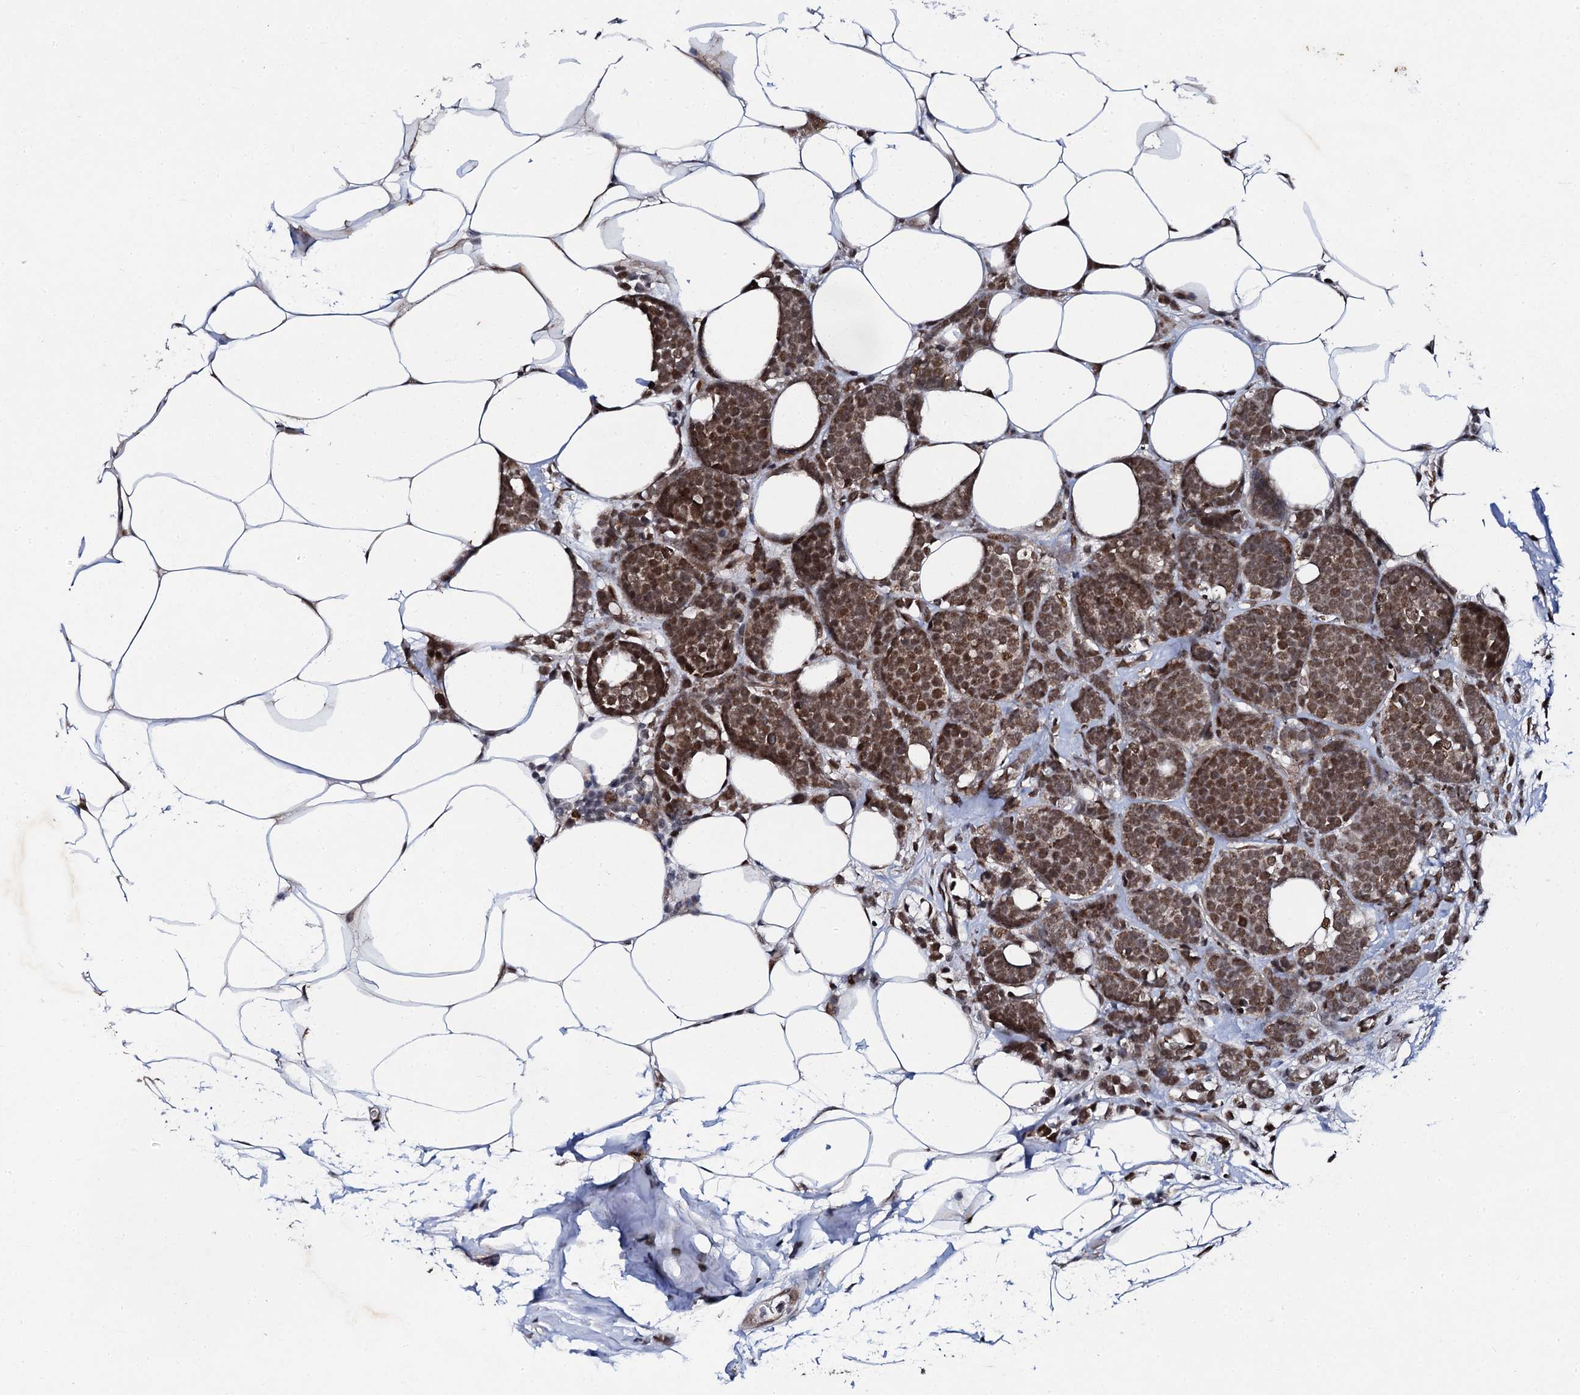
{"staining": {"intensity": "strong", "quantity": ">75%", "location": "nuclear"}, "tissue": "breast cancer", "cell_type": "Tumor cells", "image_type": "cancer", "snomed": [{"axis": "morphology", "description": "Lobular carcinoma"}, {"axis": "topography", "description": "Breast"}], "caption": "This histopathology image demonstrates immunohistochemistry (IHC) staining of human breast cancer, with high strong nuclear positivity in about >75% of tumor cells.", "gene": "CSTF3", "patient": {"sex": "female", "age": 58}}